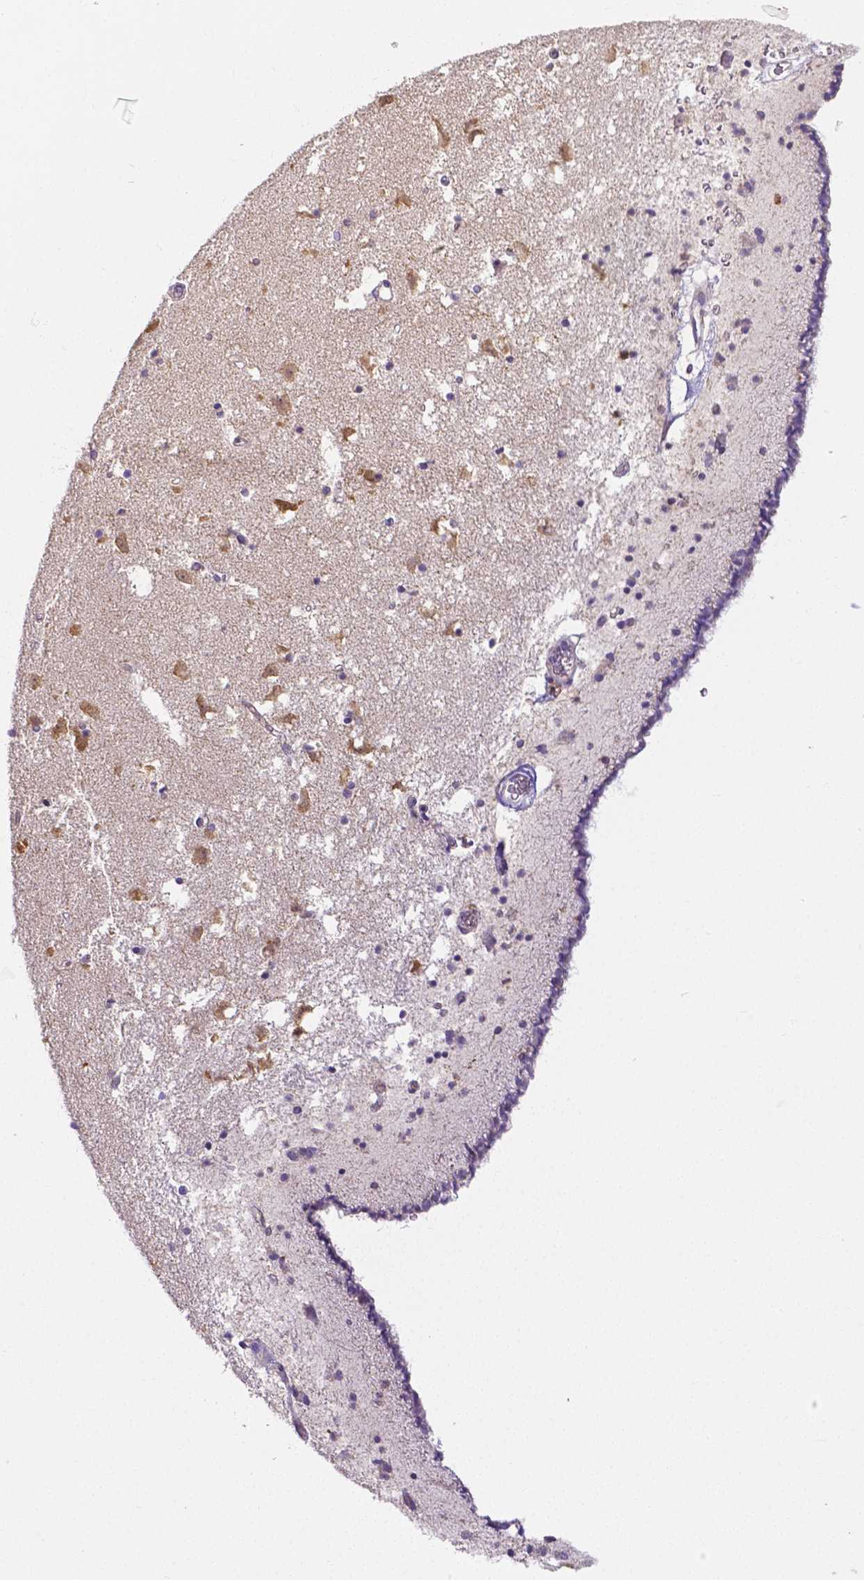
{"staining": {"intensity": "negative", "quantity": "none", "location": "none"}, "tissue": "caudate", "cell_type": "Glial cells", "image_type": "normal", "snomed": [{"axis": "morphology", "description": "Normal tissue, NOS"}, {"axis": "topography", "description": "Lateral ventricle wall"}], "caption": "Glial cells are negative for protein expression in unremarkable human caudate. (DAB (3,3'-diaminobenzidine) immunohistochemistry visualized using brightfield microscopy, high magnification).", "gene": "DICER1", "patient": {"sex": "female", "age": 42}}